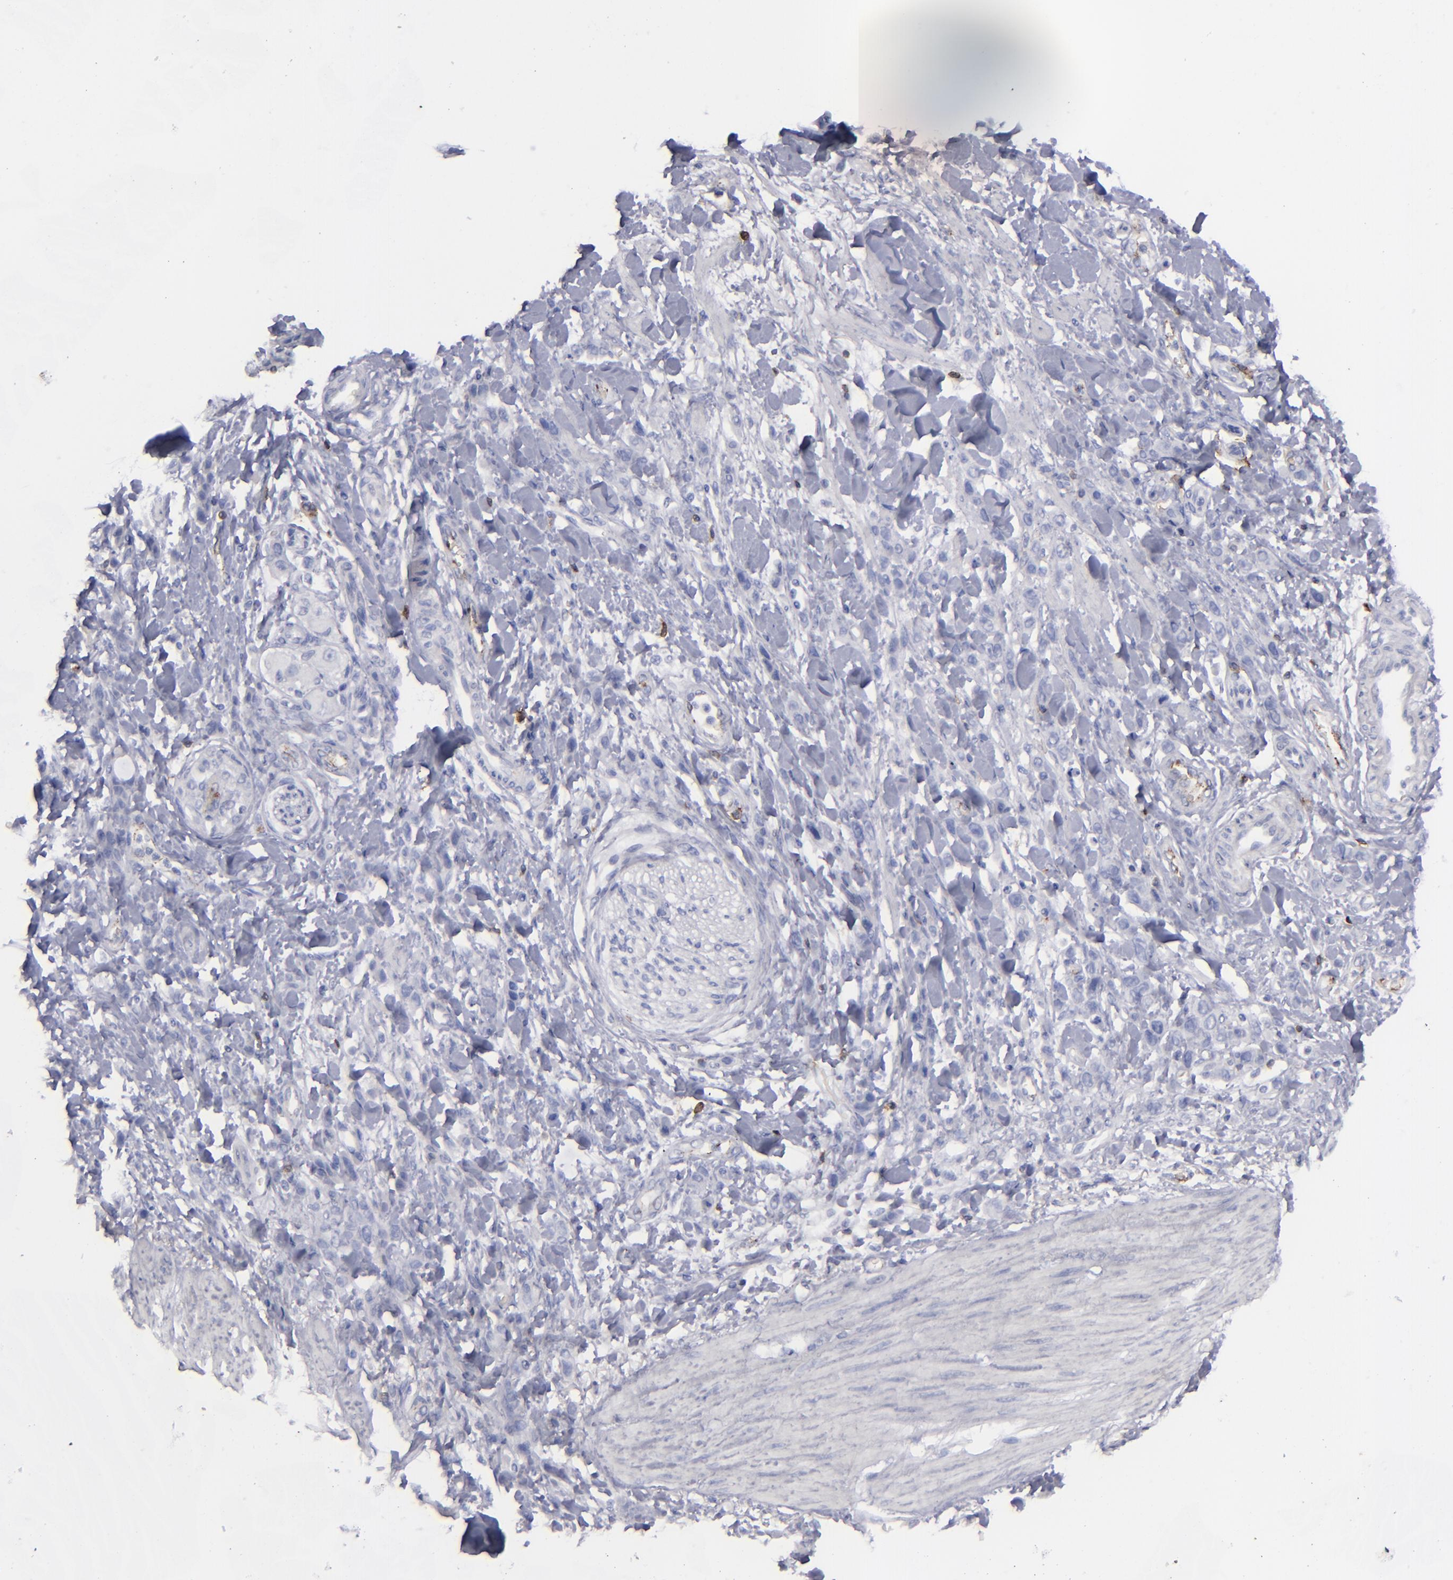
{"staining": {"intensity": "negative", "quantity": "none", "location": "none"}, "tissue": "stomach cancer", "cell_type": "Tumor cells", "image_type": "cancer", "snomed": [{"axis": "morphology", "description": "Normal tissue, NOS"}, {"axis": "morphology", "description": "Adenocarcinoma, NOS"}, {"axis": "topography", "description": "Stomach"}], "caption": "Human adenocarcinoma (stomach) stained for a protein using IHC reveals no staining in tumor cells.", "gene": "CD27", "patient": {"sex": "male", "age": 82}}